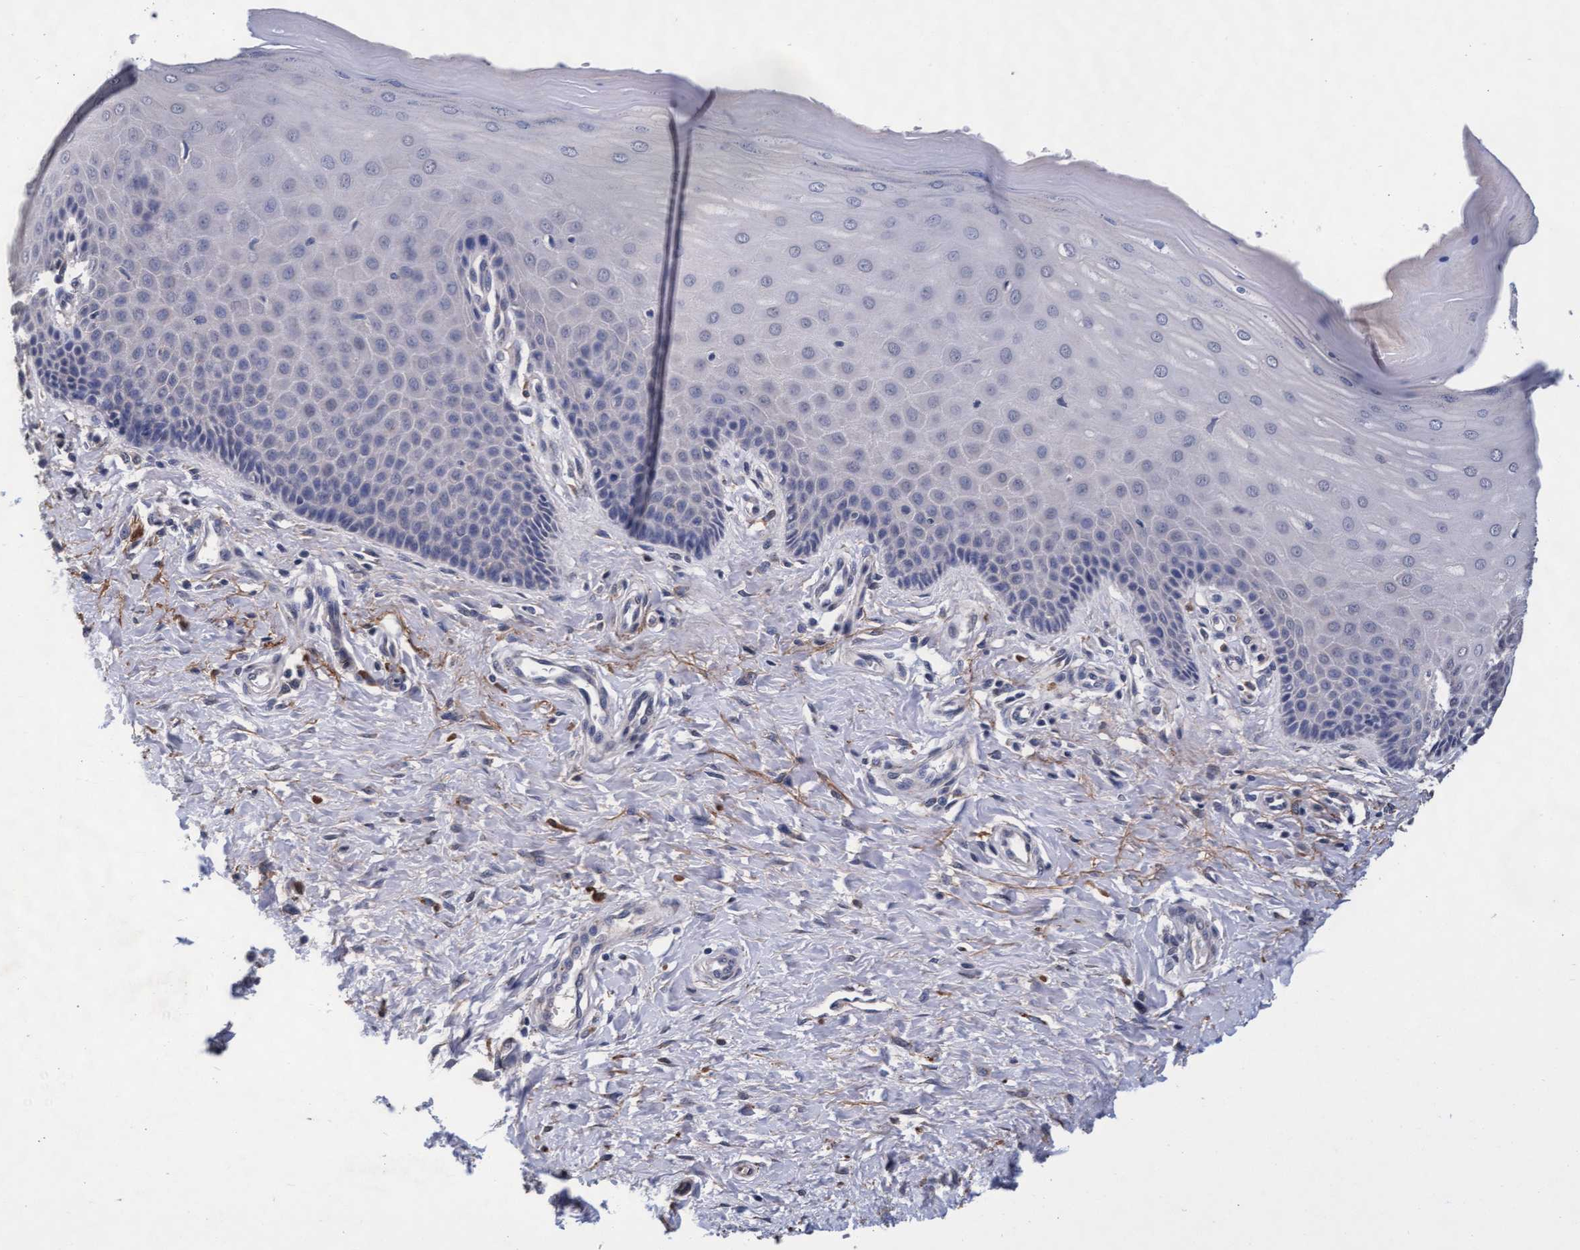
{"staining": {"intensity": "weak", "quantity": "<25%", "location": "cytoplasmic/membranous"}, "tissue": "cervix", "cell_type": "Glandular cells", "image_type": "normal", "snomed": [{"axis": "morphology", "description": "Normal tissue, NOS"}, {"axis": "topography", "description": "Cervix"}], "caption": "This is an immunohistochemistry image of benign human cervix. There is no expression in glandular cells.", "gene": "CPQ", "patient": {"sex": "female", "age": 55}}